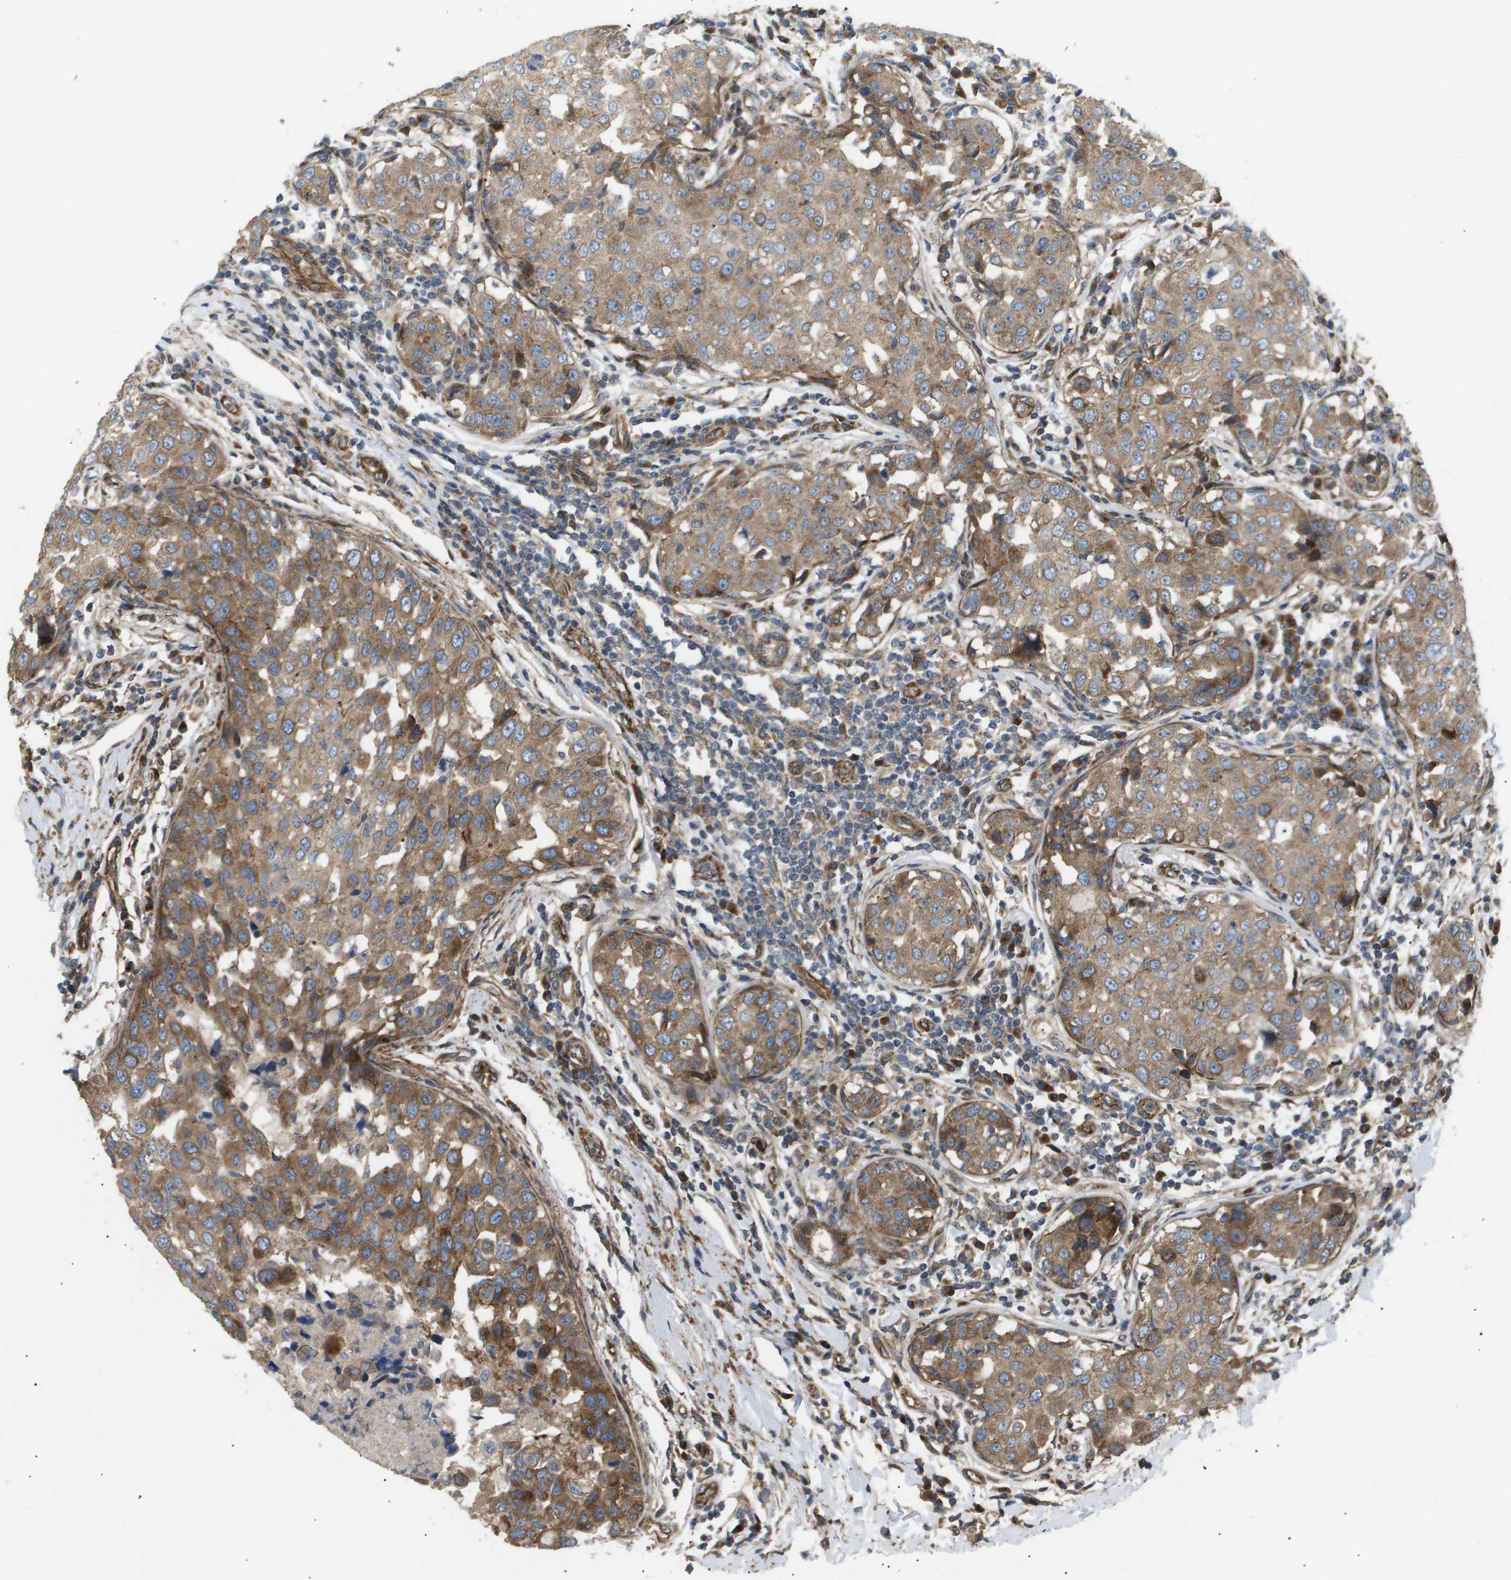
{"staining": {"intensity": "moderate", "quantity": ">75%", "location": "cytoplasmic/membranous"}, "tissue": "breast cancer", "cell_type": "Tumor cells", "image_type": "cancer", "snomed": [{"axis": "morphology", "description": "Duct carcinoma"}, {"axis": "topography", "description": "Breast"}], "caption": "Moderate cytoplasmic/membranous positivity for a protein is identified in approximately >75% of tumor cells of intraductal carcinoma (breast) using IHC.", "gene": "LYSMD3", "patient": {"sex": "female", "age": 27}}